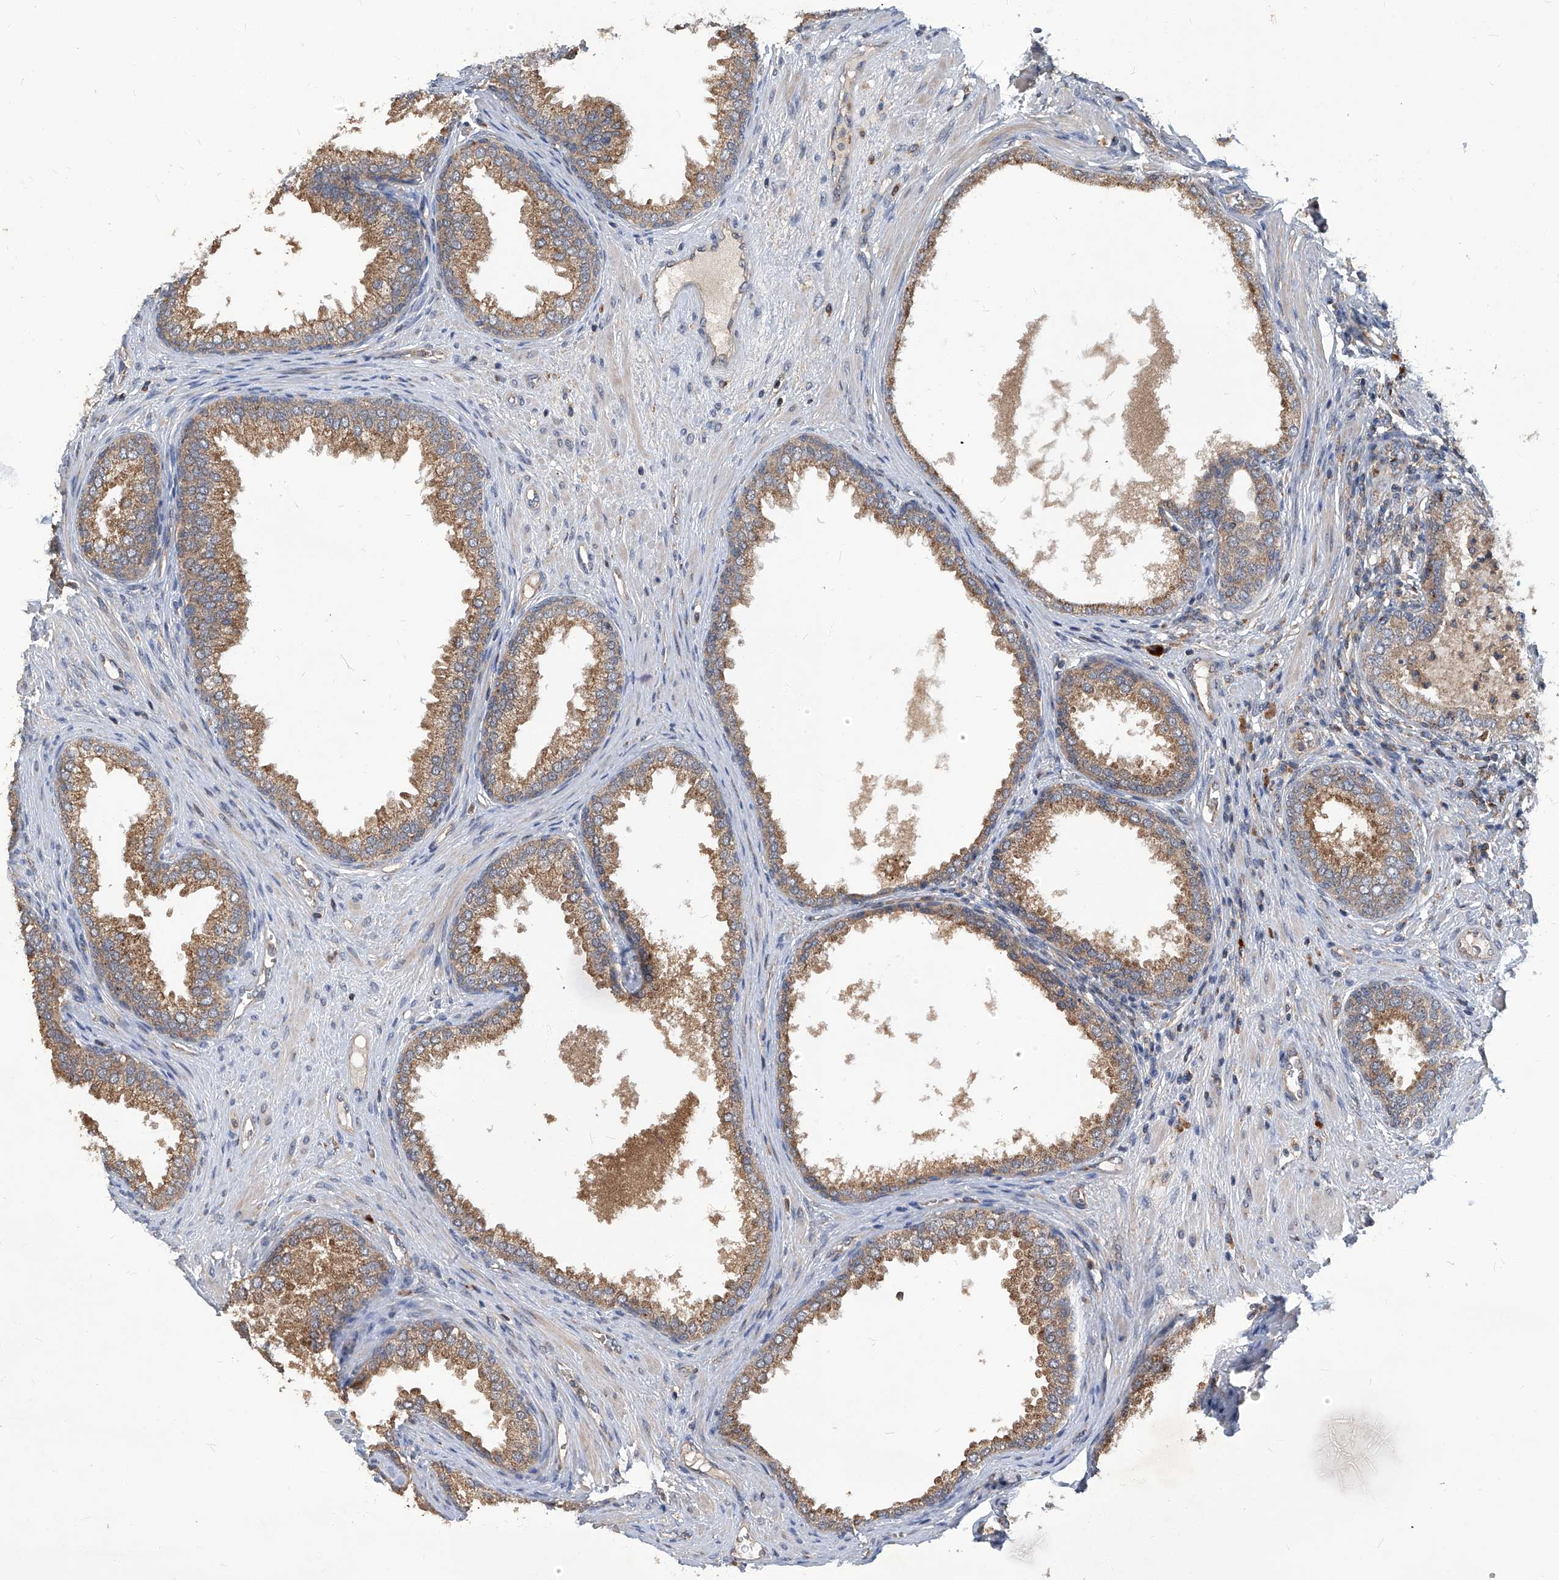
{"staining": {"intensity": "moderate", "quantity": ">75%", "location": "cytoplasmic/membranous"}, "tissue": "prostate", "cell_type": "Glandular cells", "image_type": "normal", "snomed": [{"axis": "morphology", "description": "Normal tissue, NOS"}, {"axis": "topography", "description": "Prostate"}], "caption": "Approximately >75% of glandular cells in normal human prostate reveal moderate cytoplasmic/membranous protein positivity as visualized by brown immunohistochemical staining.", "gene": "TNFRSF13B", "patient": {"sex": "male", "age": 76}}